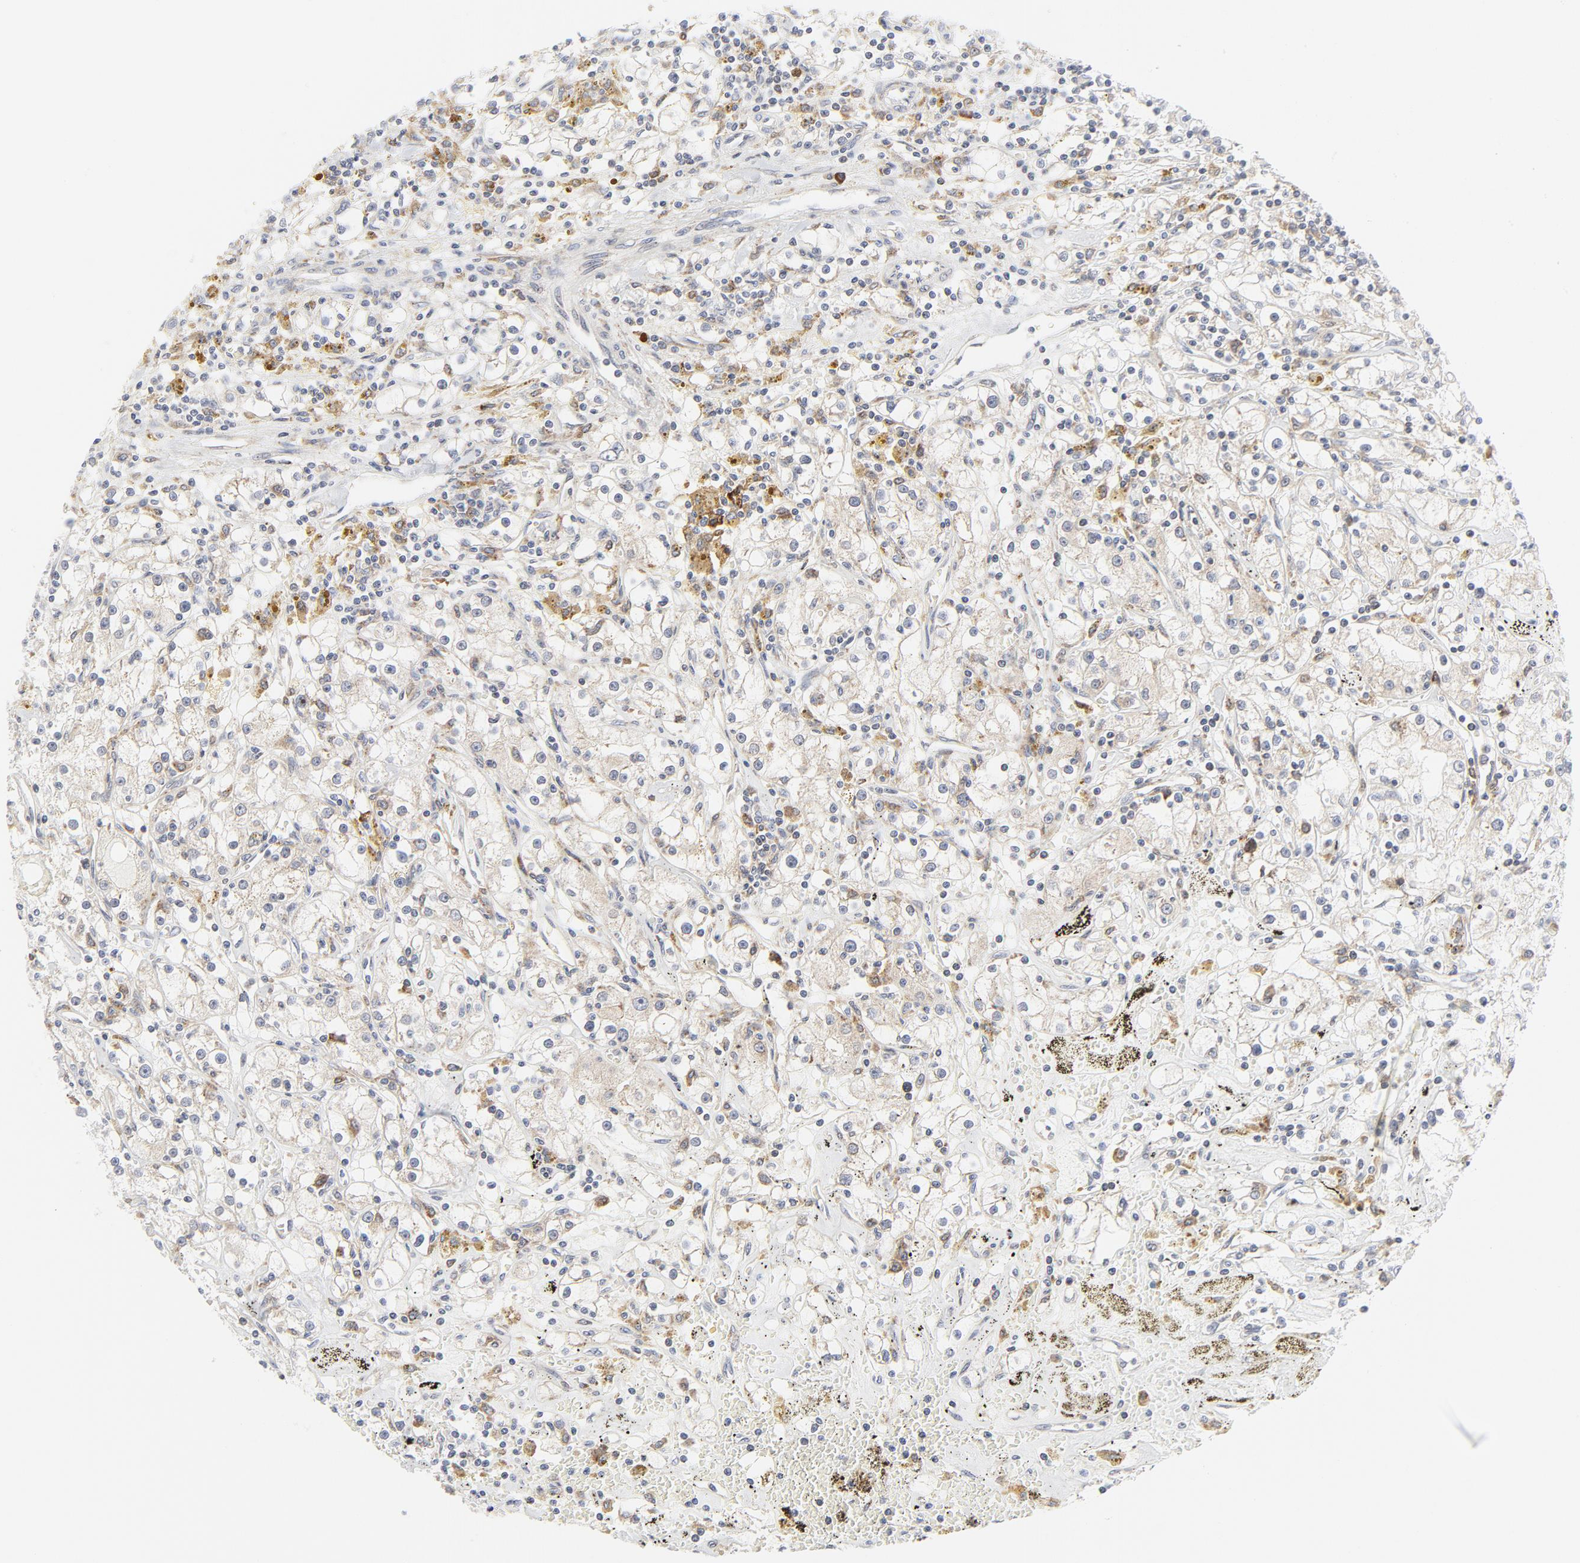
{"staining": {"intensity": "negative", "quantity": "none", "location": "none"}, "tissue": "renal cancer", "cell_type": "Tumor cells", "image_type": "cancer", "snomed": [{"axis": "morphology", "description": "Adenocarcinoma, NOS"}, {"axis": "topography", "description": "Kidney"}], "caption": "Tumor cells are negative for brown protein staining in renal cancer.", "gene": "LRP6", "patient": {"sex": "male", "age": 56}}